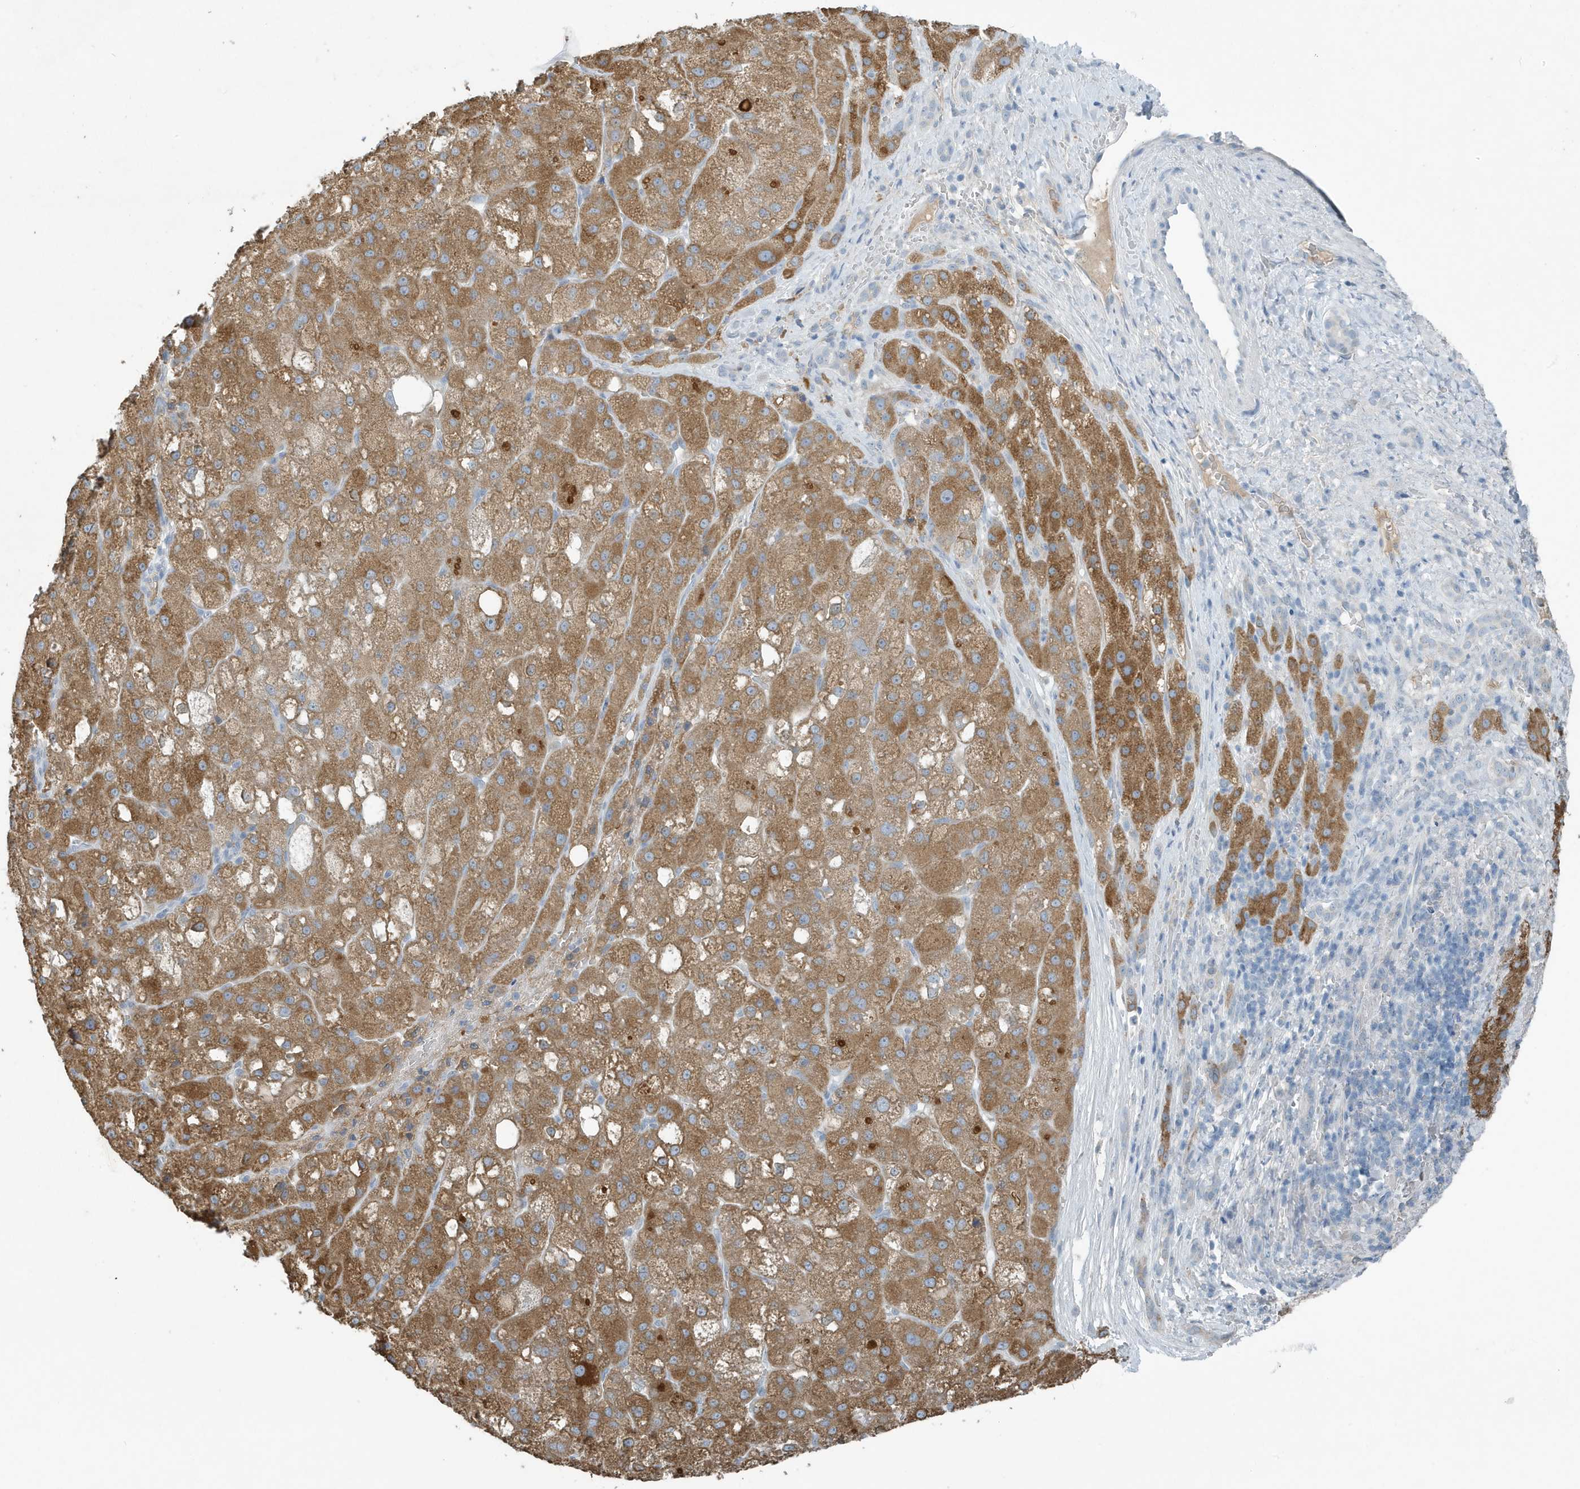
{"staining": {"intensity": "moderate", "quantity": ">75%", "location": "cytoplasmic/membranous"}, "tissue": "liver cancer", "cell_type": "Tumor cells", "image_type": "cancer", "snomed": [{"axis": "morphology", "description": "Carcinoma, Hepatocellular, NOS"}, {"axis": "topography", "description": "Liver"}], "caption": "About >75% of tumor cells in human hepatocellular carcinoma (liver) display moderate cytoplasmic/membranous protein staining as visualized by brown immunohistochemical staining.", "gene": "UGT2B4", "patient": {"sex": "male", "age": 57}}